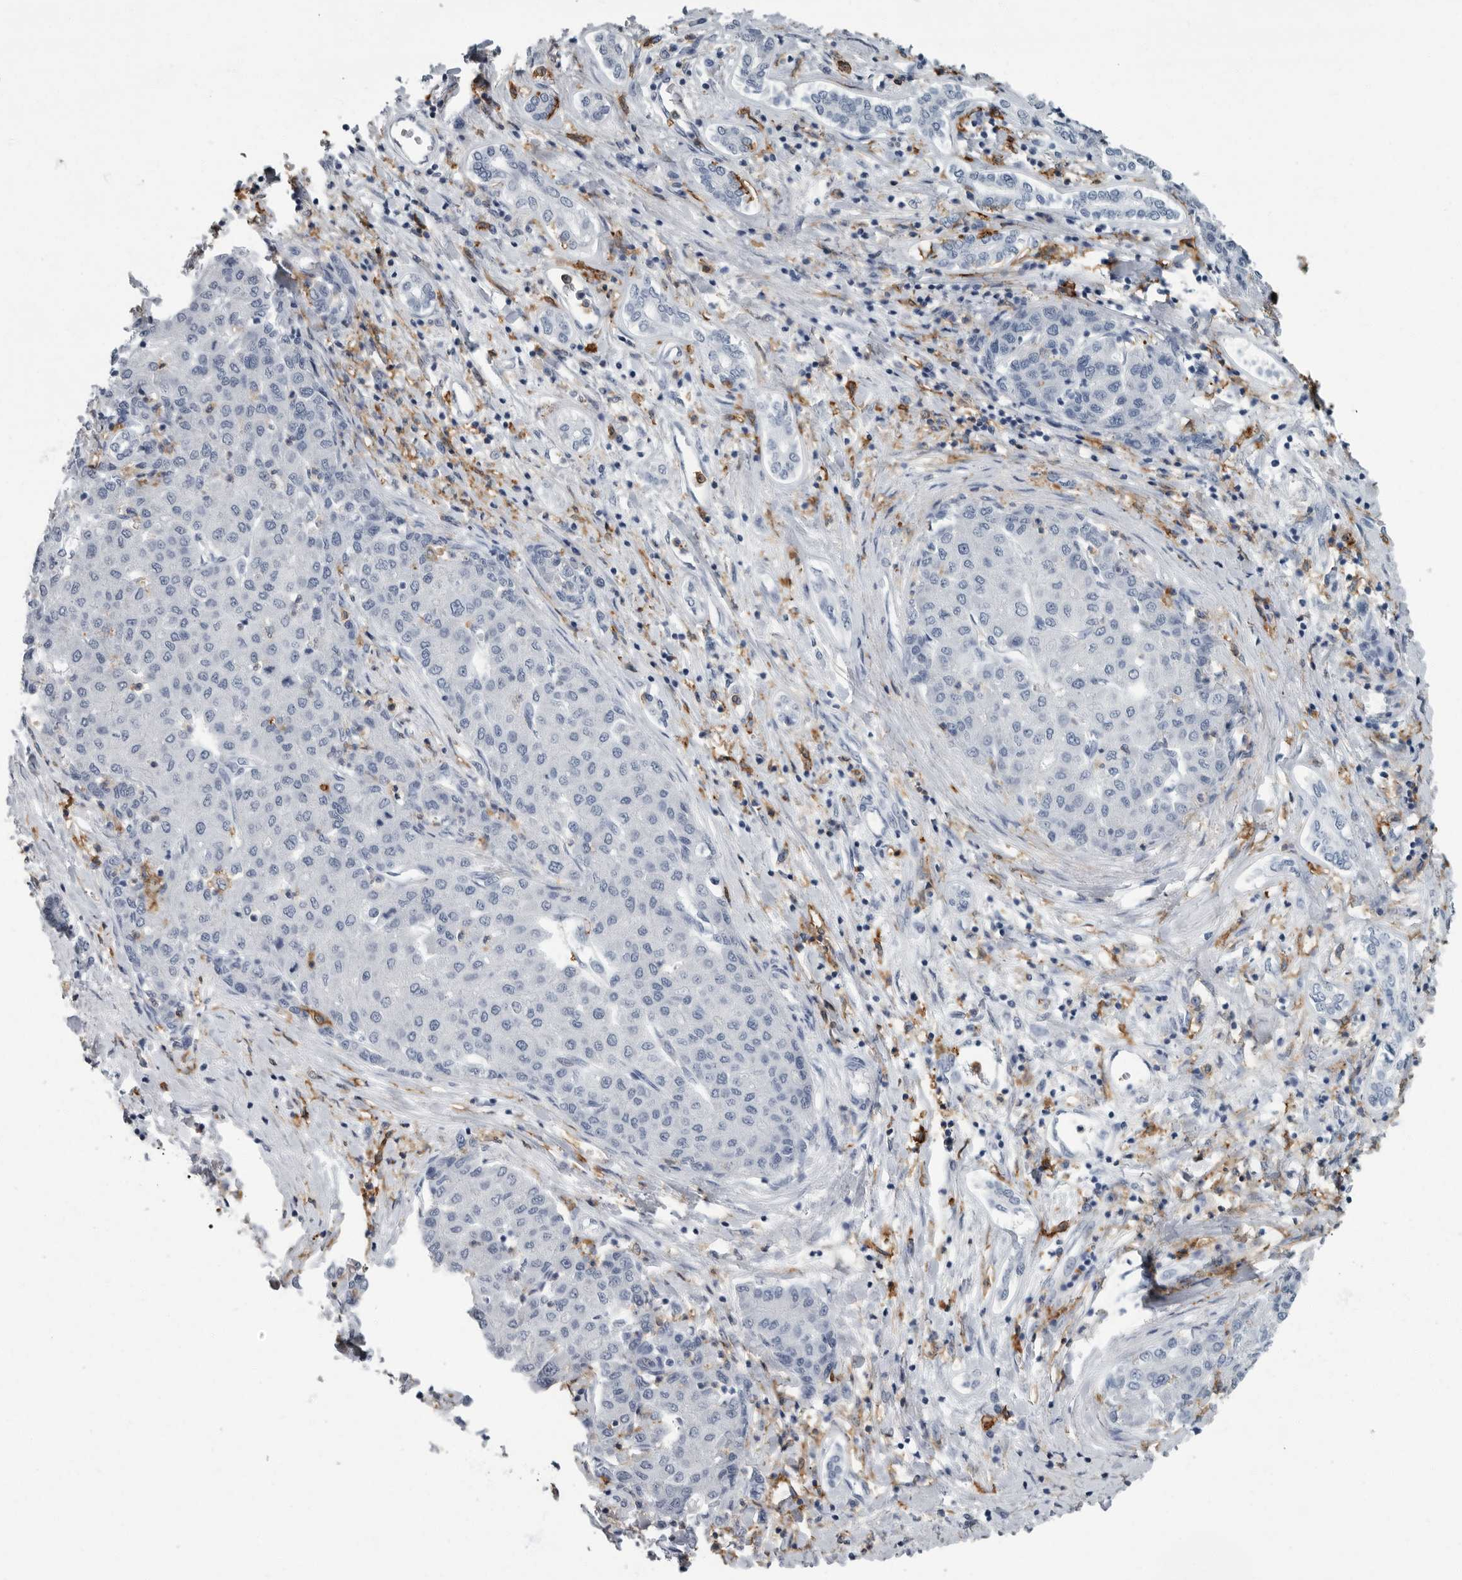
{"staining": {"intensity": "negative", "quantity": "none", "location": "none"}, "tissue": "liver cancer", "cell_type": "Tumor cells", "image_type": "cancer", "snomed": [{"axis": "morphology", "description": "Carcinoma, Hepatocellular, NOS"}, {"axis": "topography", "description": "Liver"}], "caption": "Photomicrograph shows no significant protein positivity in tumor cells of liver hepatocellular carcinoma.", "gene": "FCER1G", "patient": {"sex": "male", "age": 65}}